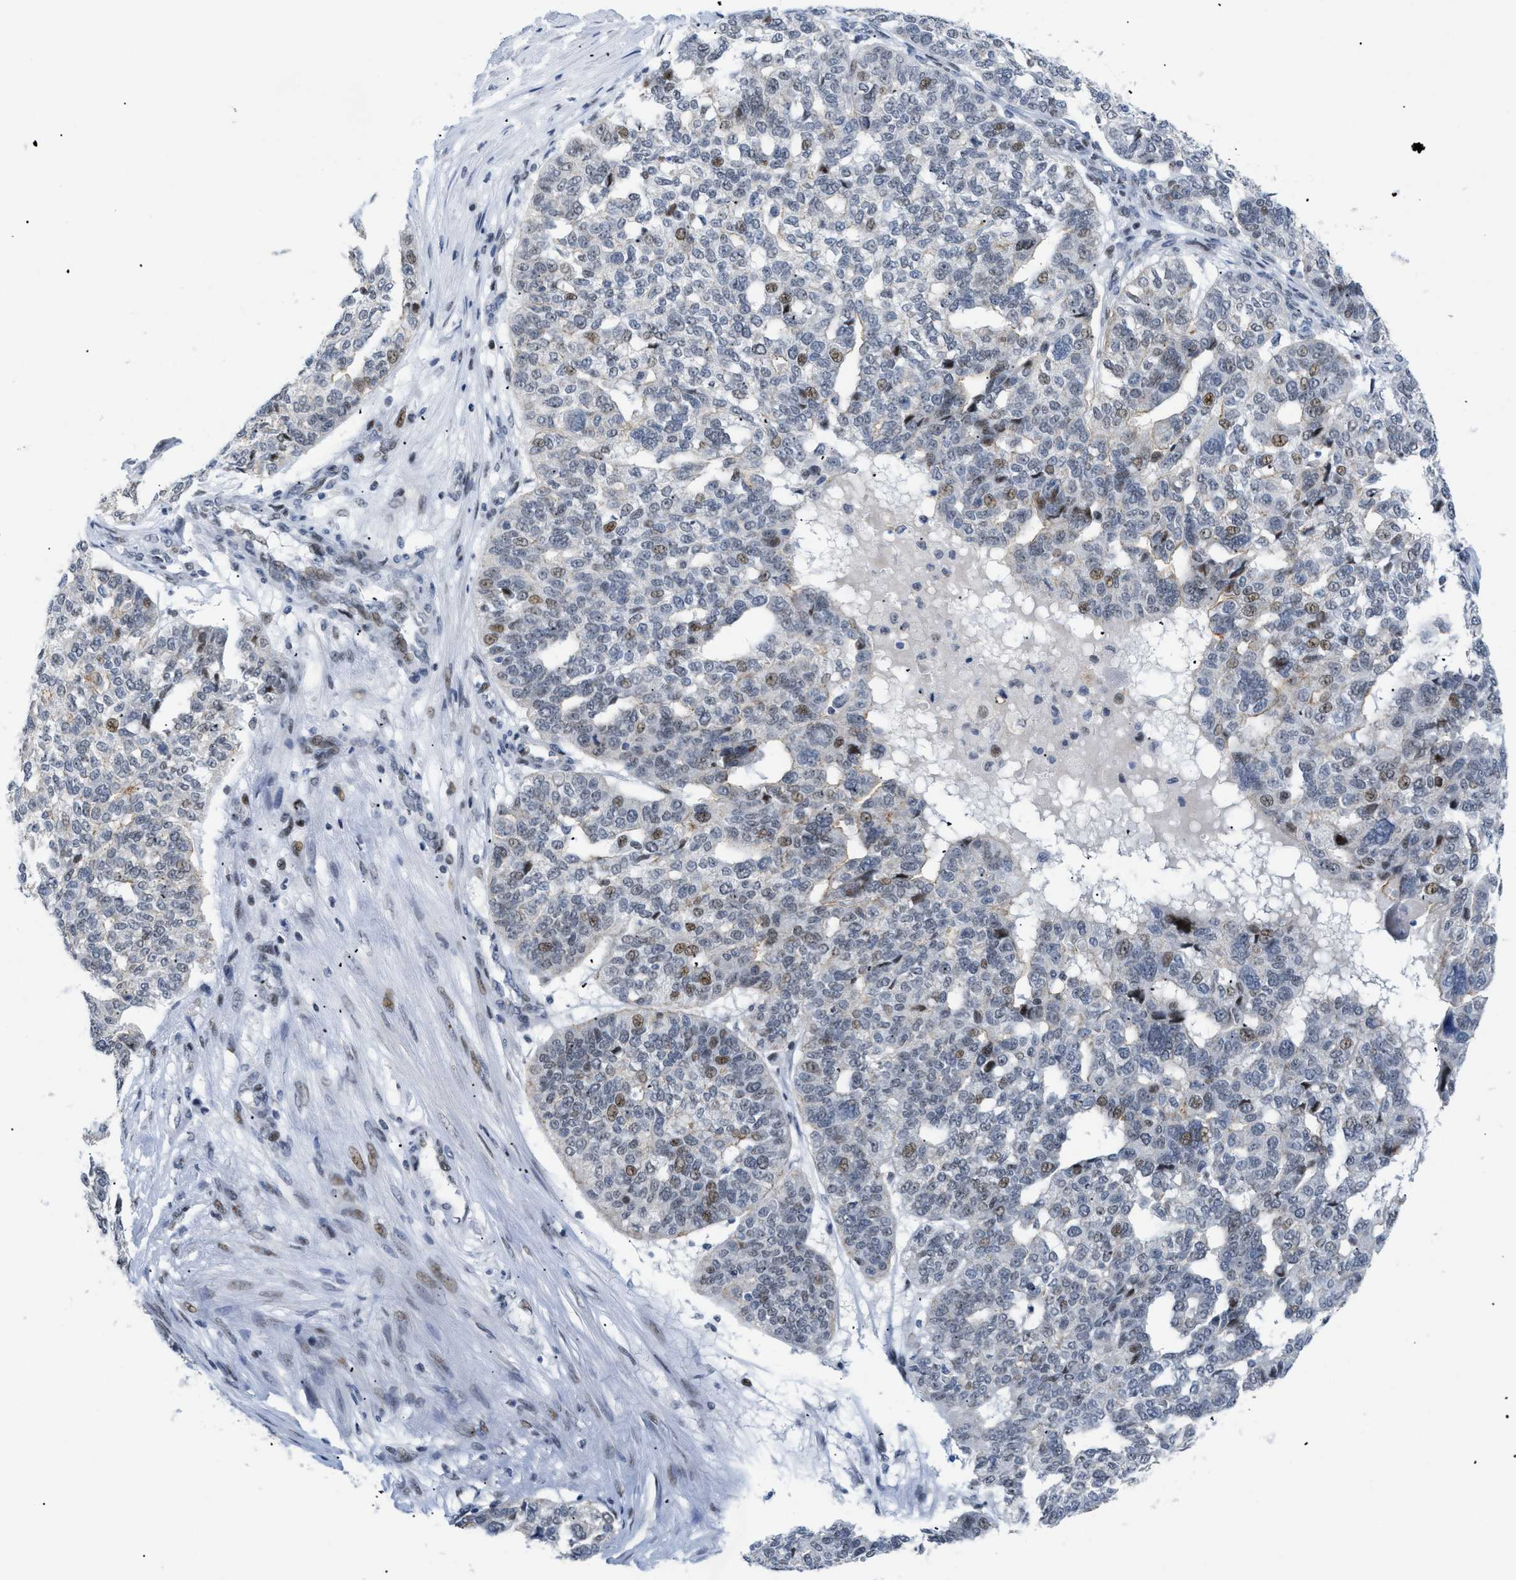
{"staining": {"intensity": "moderate", "quantity": "<25%", "location": "nuclear"}, "tissue": "ovarian cancer", "cell_type": "Tumor cells", "image_type": "cancer", "snomed": [{"axis": "morphology", "description": "Cystadenocarcinoma, serous, NOS"}, {"axis": "topography", "description": "Ovary"}], "caption": "Immunohistochemical staining of human serous cystadenocarcinoma (ovarian) exhibits low levels of moderate nuclear positivity in about <25% of tumor cells.", "gene": "MED1", "patient": {"sex": "female", "age": 59}}